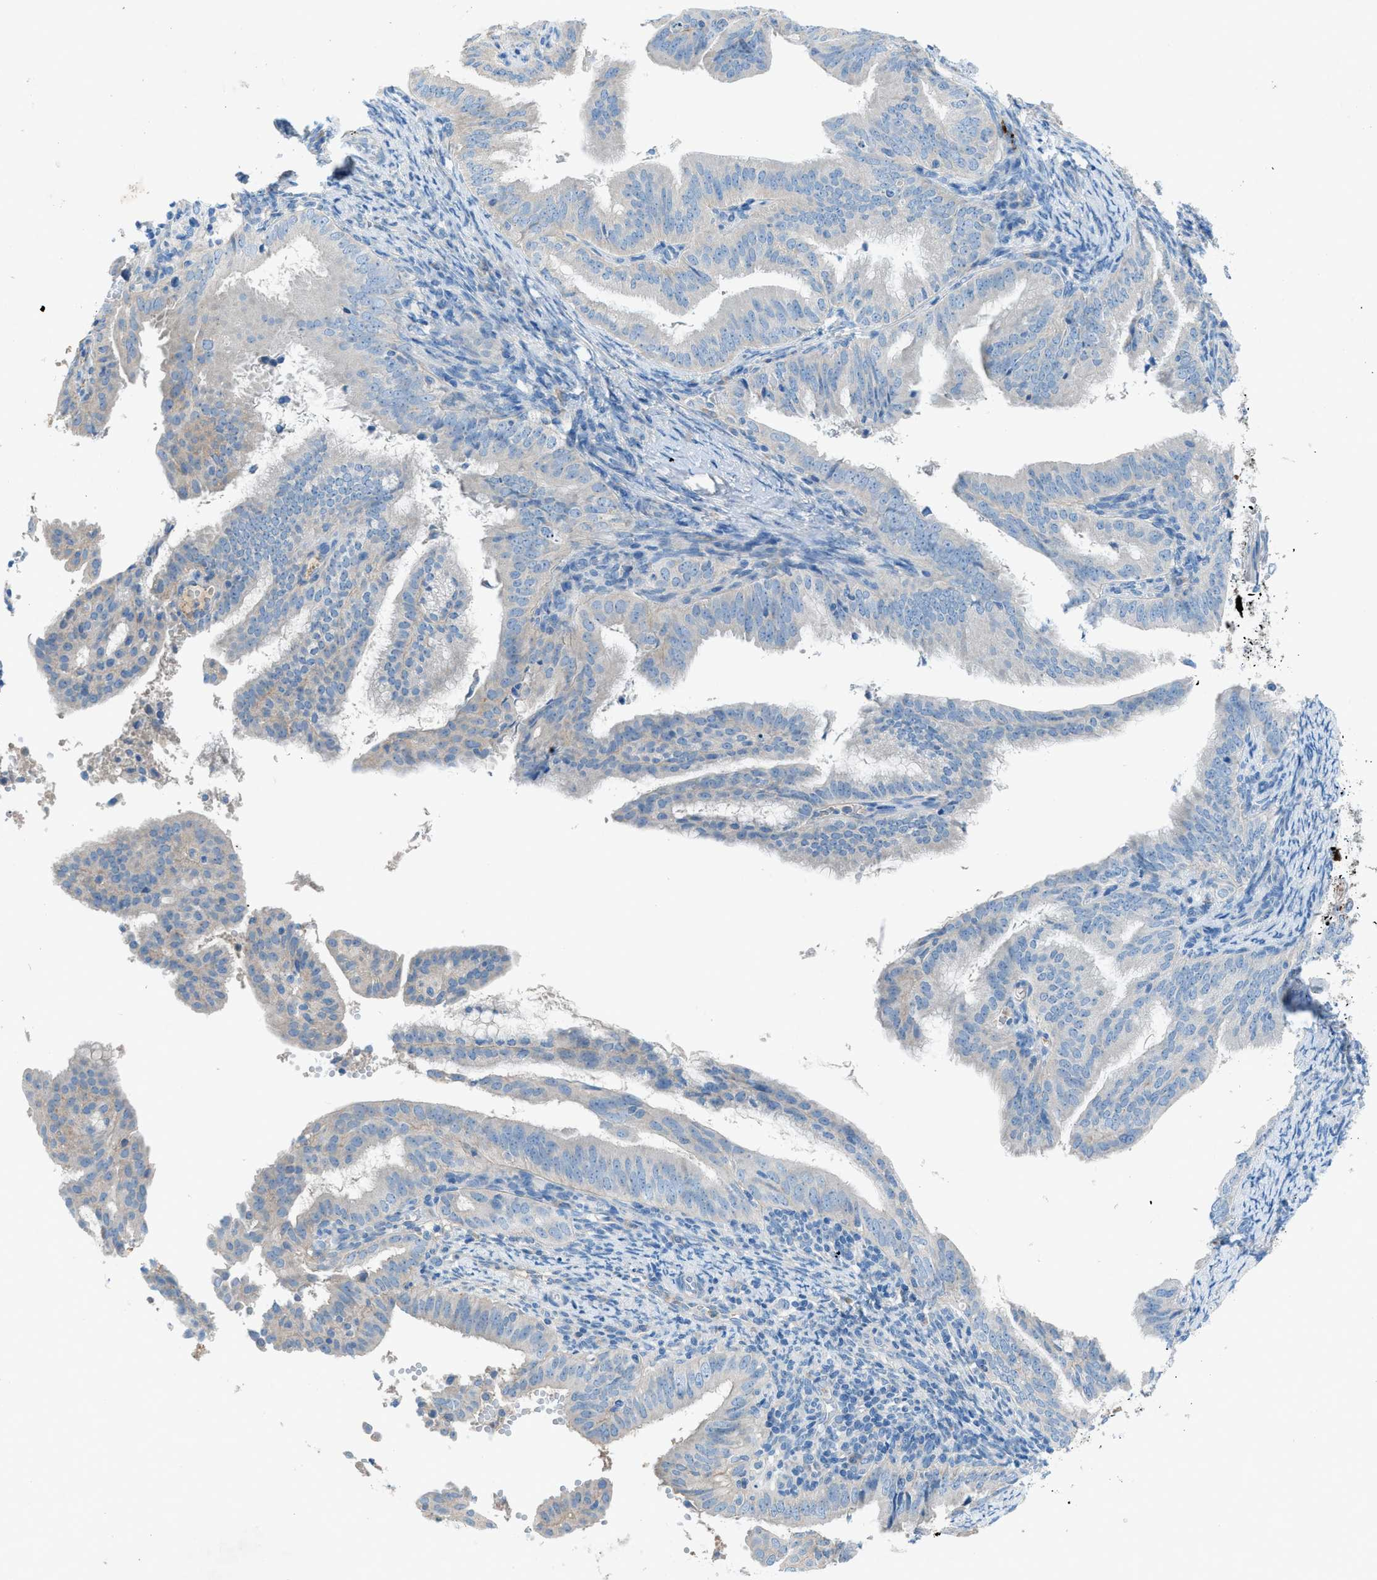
{"staining": {"intensity": "negative", "quantity": "none", "location": "none"}, "tissue": "endometrial cancer", "cell_type": "Tumor cells", "image_type": "cancer", "snomed": [{"axis": "morphology", "description": "Adenocarcinoma, NOS"}, {"axis": "topography", "description": "Endometrium"}], "caption": "Tumor cells are negative for protein expression in human endometrial adenocarcinoma. The staining is performed using DAB (3,3'-diaminobenzidine) brown chromogen with nuclei counter-stained in using hematoxylin.", "gene": "C5AR2", "patient": {"sex": "female", "age": 58}}